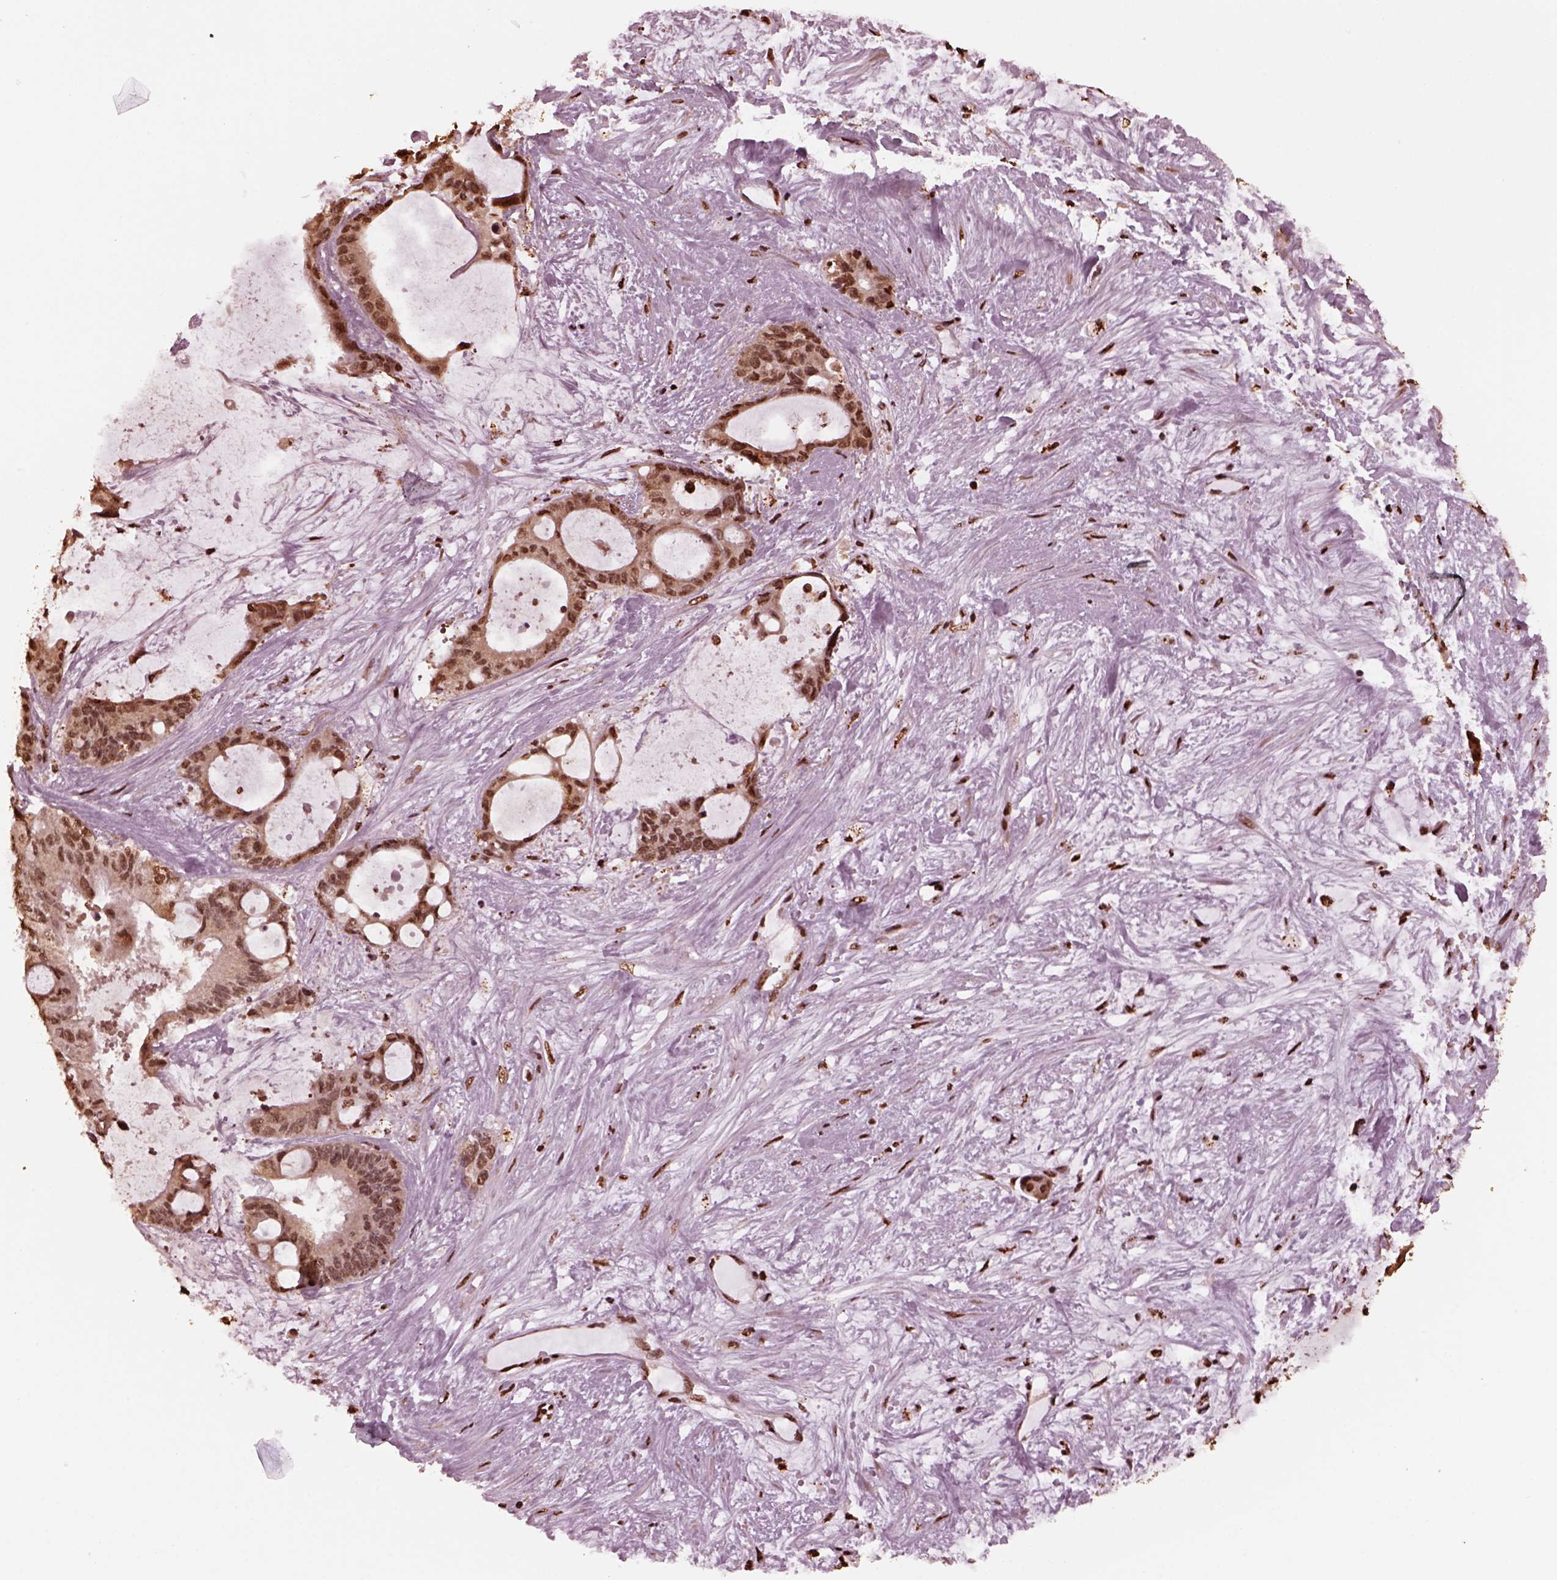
{"staining": {"intensity": "moderate", "quantity": ">75%", "location": "nuclear"}, "tissue": "liver cancer", "cell_type": "Tumor cells", "image_type": "cancer", "snomed": [{"axis": "morphology", "description": "Normal tissue, NOS"}, {"axis": "morphology", "description": "Cholangiocarcinoma"}, {"axis": "topography", "description": "Liver"}, {"axis": "topography", "description": "Peripheral nerve tissue"}], "caption": "Moderate nuclear positivity for a protein is identified in about >75% of tumor cells of liver cancer (cholangiocarcinoma) using immunohistochemistry.", "gene": "NSD1", "patient": {"sex": "female", "age": 73}}